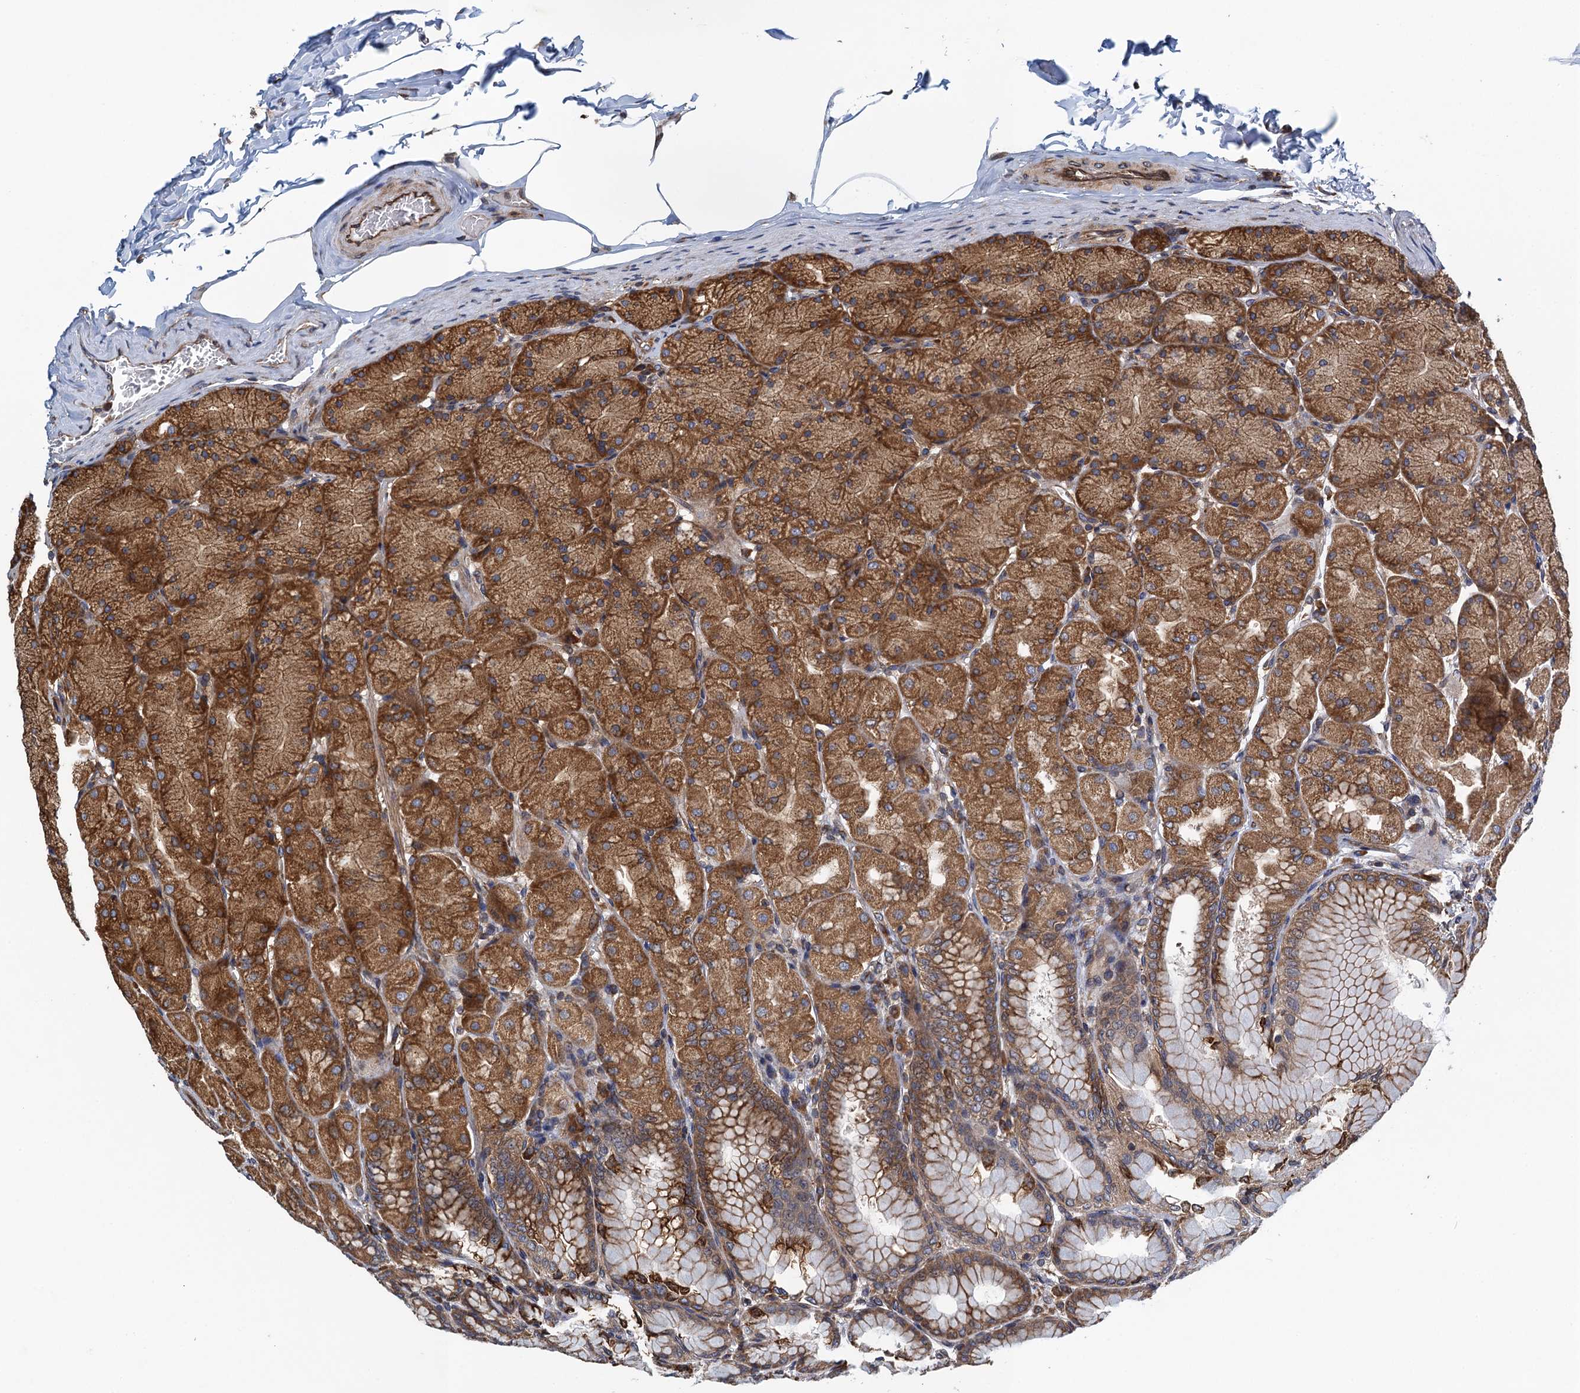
{"staining": {"intensity": "strong", "quantity": ">75%", "location": "cytoplasmic/membranous"}, "tissue": "stomach", "cell_type": "Glandular cells", "image_type": "normal", "snomed": [{"axis": "morphology", "description": "Normal tissue, NOS"}, {"axis": "topography", "description": "Stomach, upper"}], "caption": "Approximately >75% of glandular cells in normal human stomach show strong cytoplasmic/membranous protein staining as visualized by brown immunohistochemical staining.", "gene": "MDM1", "patient": {"sex": "female", "age": 56}}